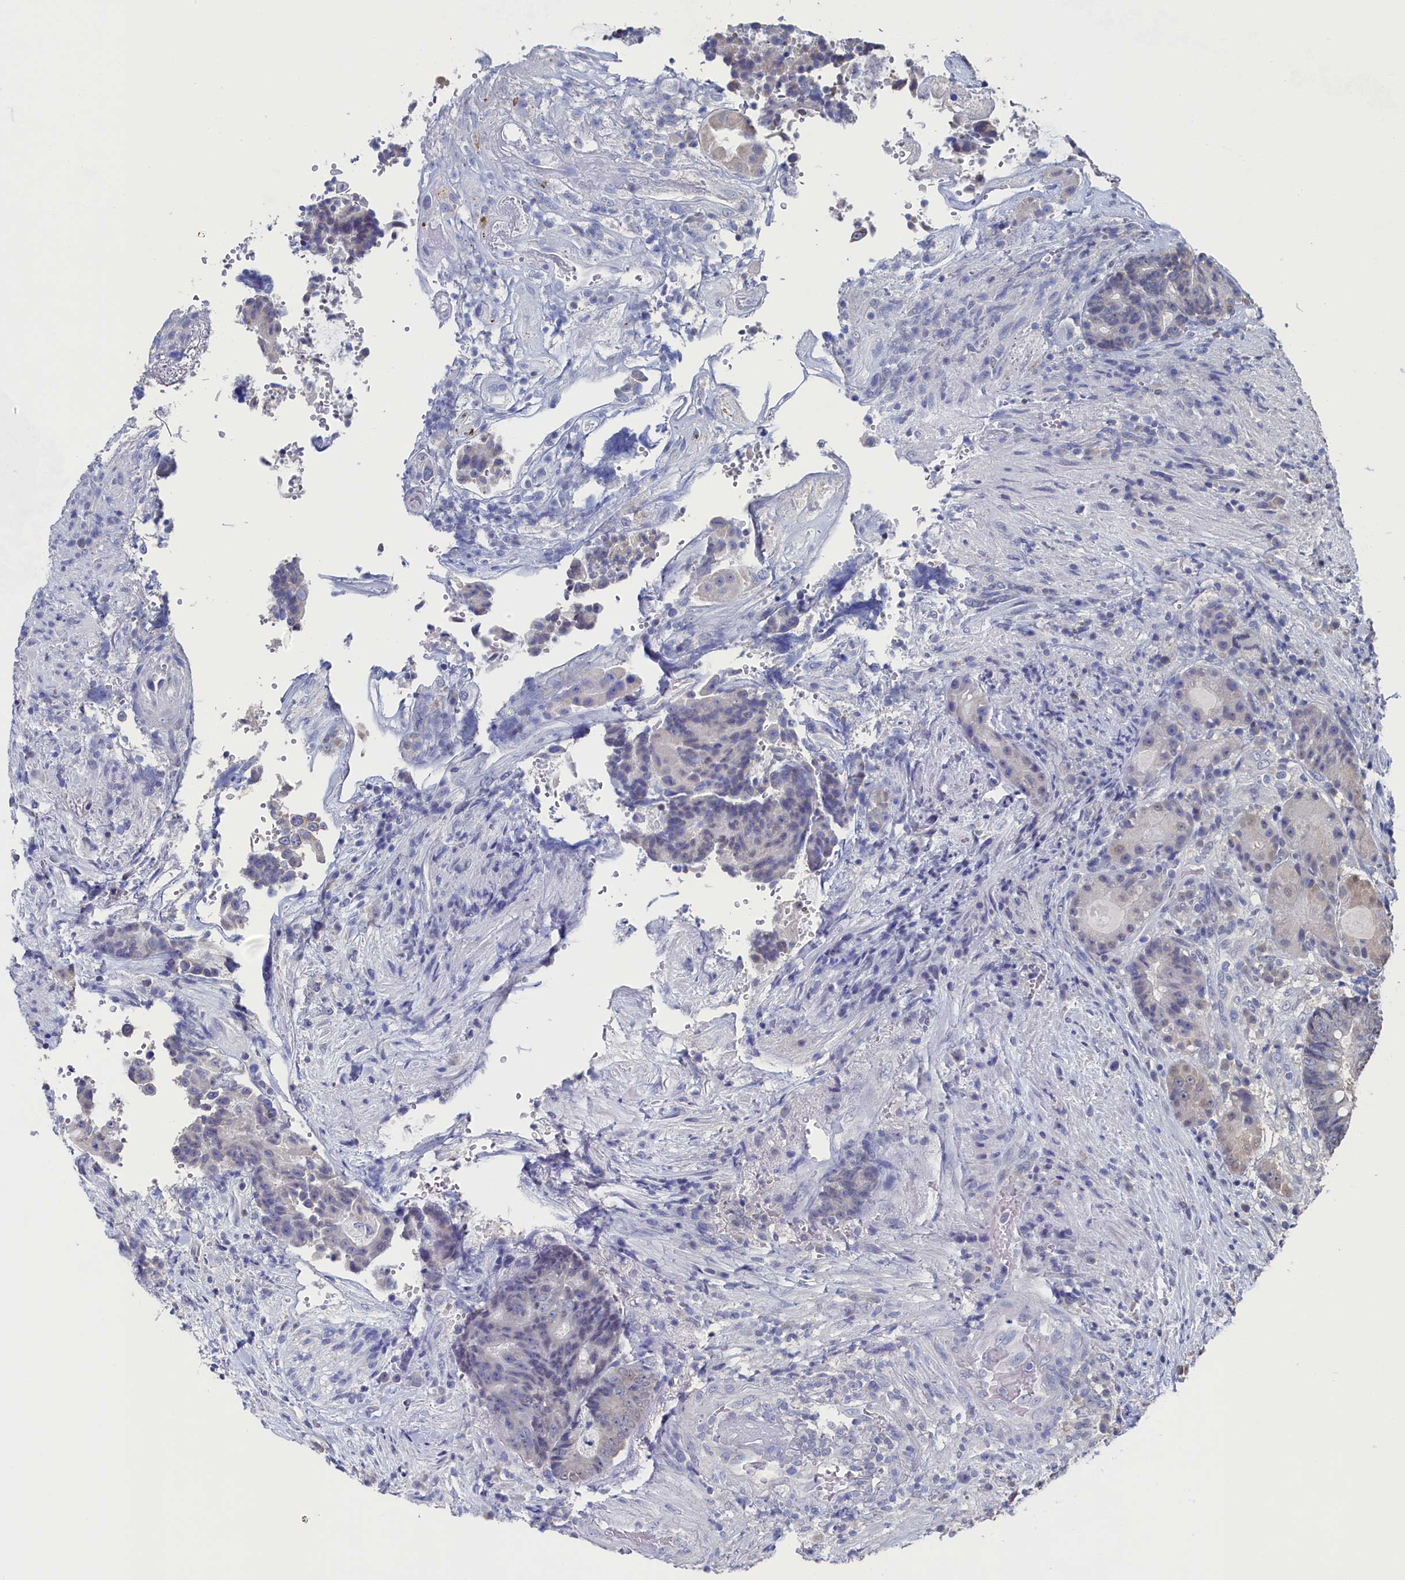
{"staining": {"intensity": "negative", "quantity": "none", "location": "none"}, "tissue": "colorectal cancer", "cell_type": "Tumor cells", "image_type": "cancer", "snomed": [{"axis": "morphology", "description": "Adenocarcinoma, NOS"}, {"axis": "topography", "description": "Rectum"}], "caption": "Micrograph shows no significant protein positivity in tumor cells of colorectal adenocarcinoma. (DAB IHC with hematoxylin counter stain).", "gene": "C11orf54", "patient": {"sex": "male", "age": 69}}